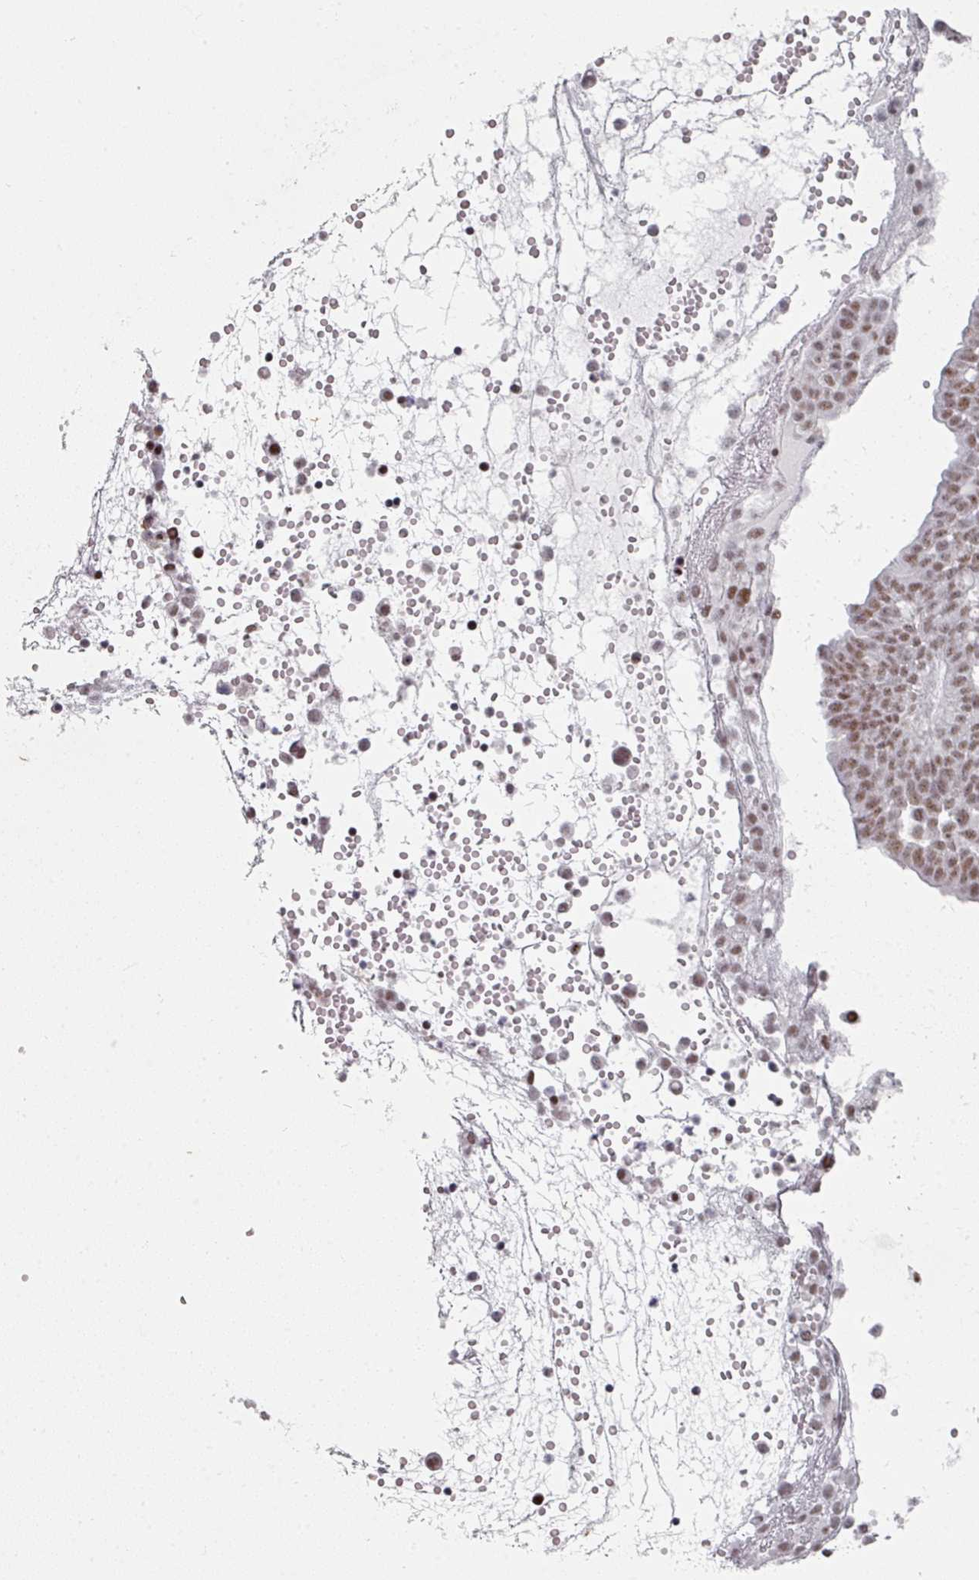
{"staining": {"intensity": "moderate", "quantity": ">75%", "location": "nuclear"}, "tissue": "ovarian cancer", "cell_type": "Tumor cells", "image_type": "cancer", "snomed": [{"axis": "morphology", "description": "Cystadenocarcinoma, serous, NOS"}, {"axis": "topography", "description": "Soft tissue"}, {"axis": "topography", "description": "Ovary"}], "caption": "Protein positivity by immunohistochemistry exhibits moderate nuclear staining in about >75% of tumor cells in ovarian serous cystadenocarcinoma. (DAB = brown stain, brightfield microscopy at high magnification).", "gene": "SF3B5", "patient": {"sex": "female", "age": 57}}